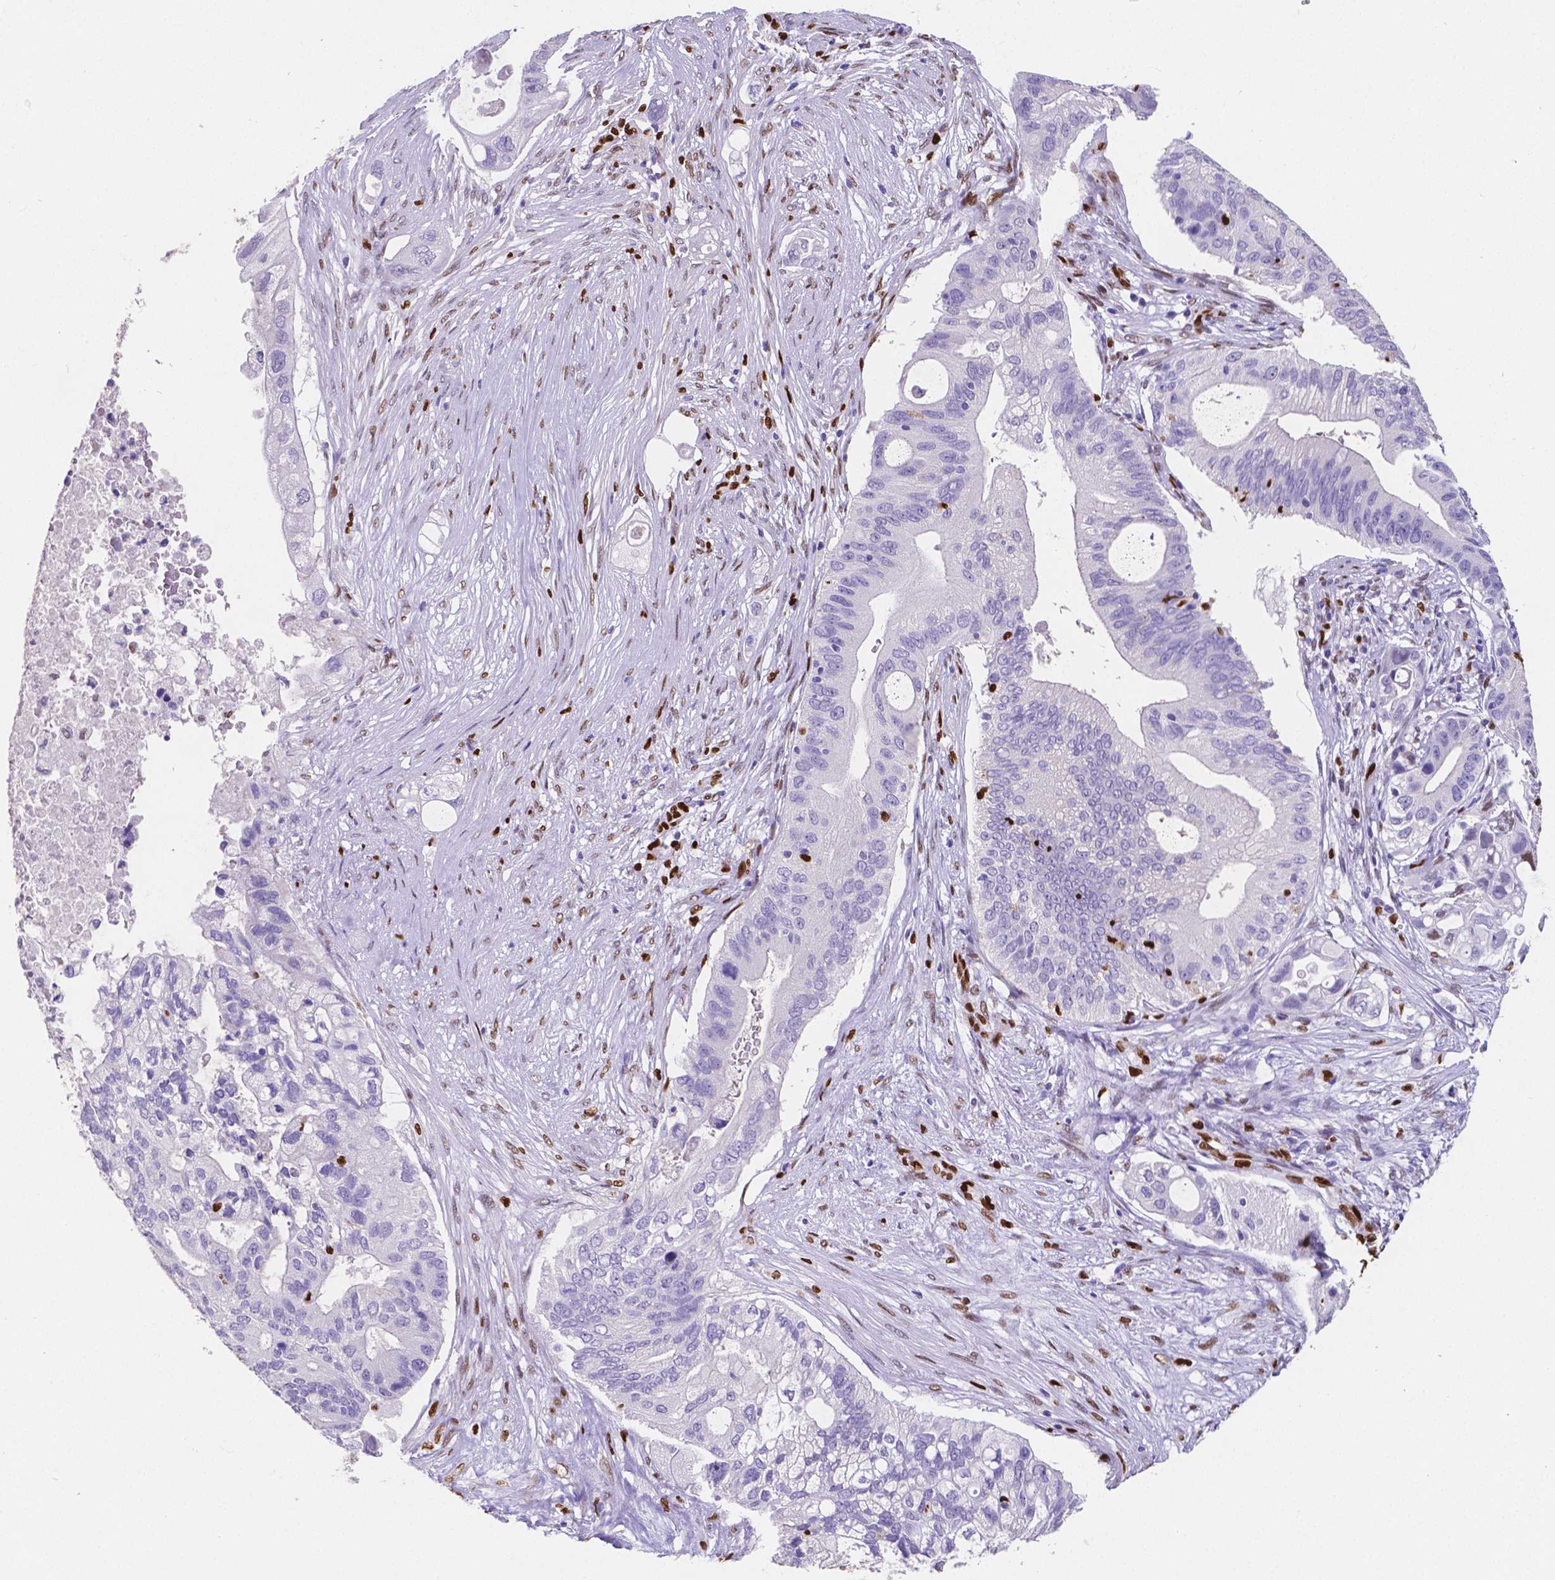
{"staining": {"intensity": "negative", "quantity": "none", "location": "none"}, "tissue": "pancreatic cancer", "cell_type": "Tumor cells", "image_type": "cancer", "snomed": [{"axis": "morphology", "description": "Adenocarcinoma, NOS"}, {"axis": "topography", "description": "Pancreas"}], "caption": "This is a photomicrograph of immunohistochemistry (IHC) staining of adenocarcinoma (pancreatic), which shows no staining in tumor cells.", "gene": "MEF2C", "patient": {"sex": "female", "age": 72}}